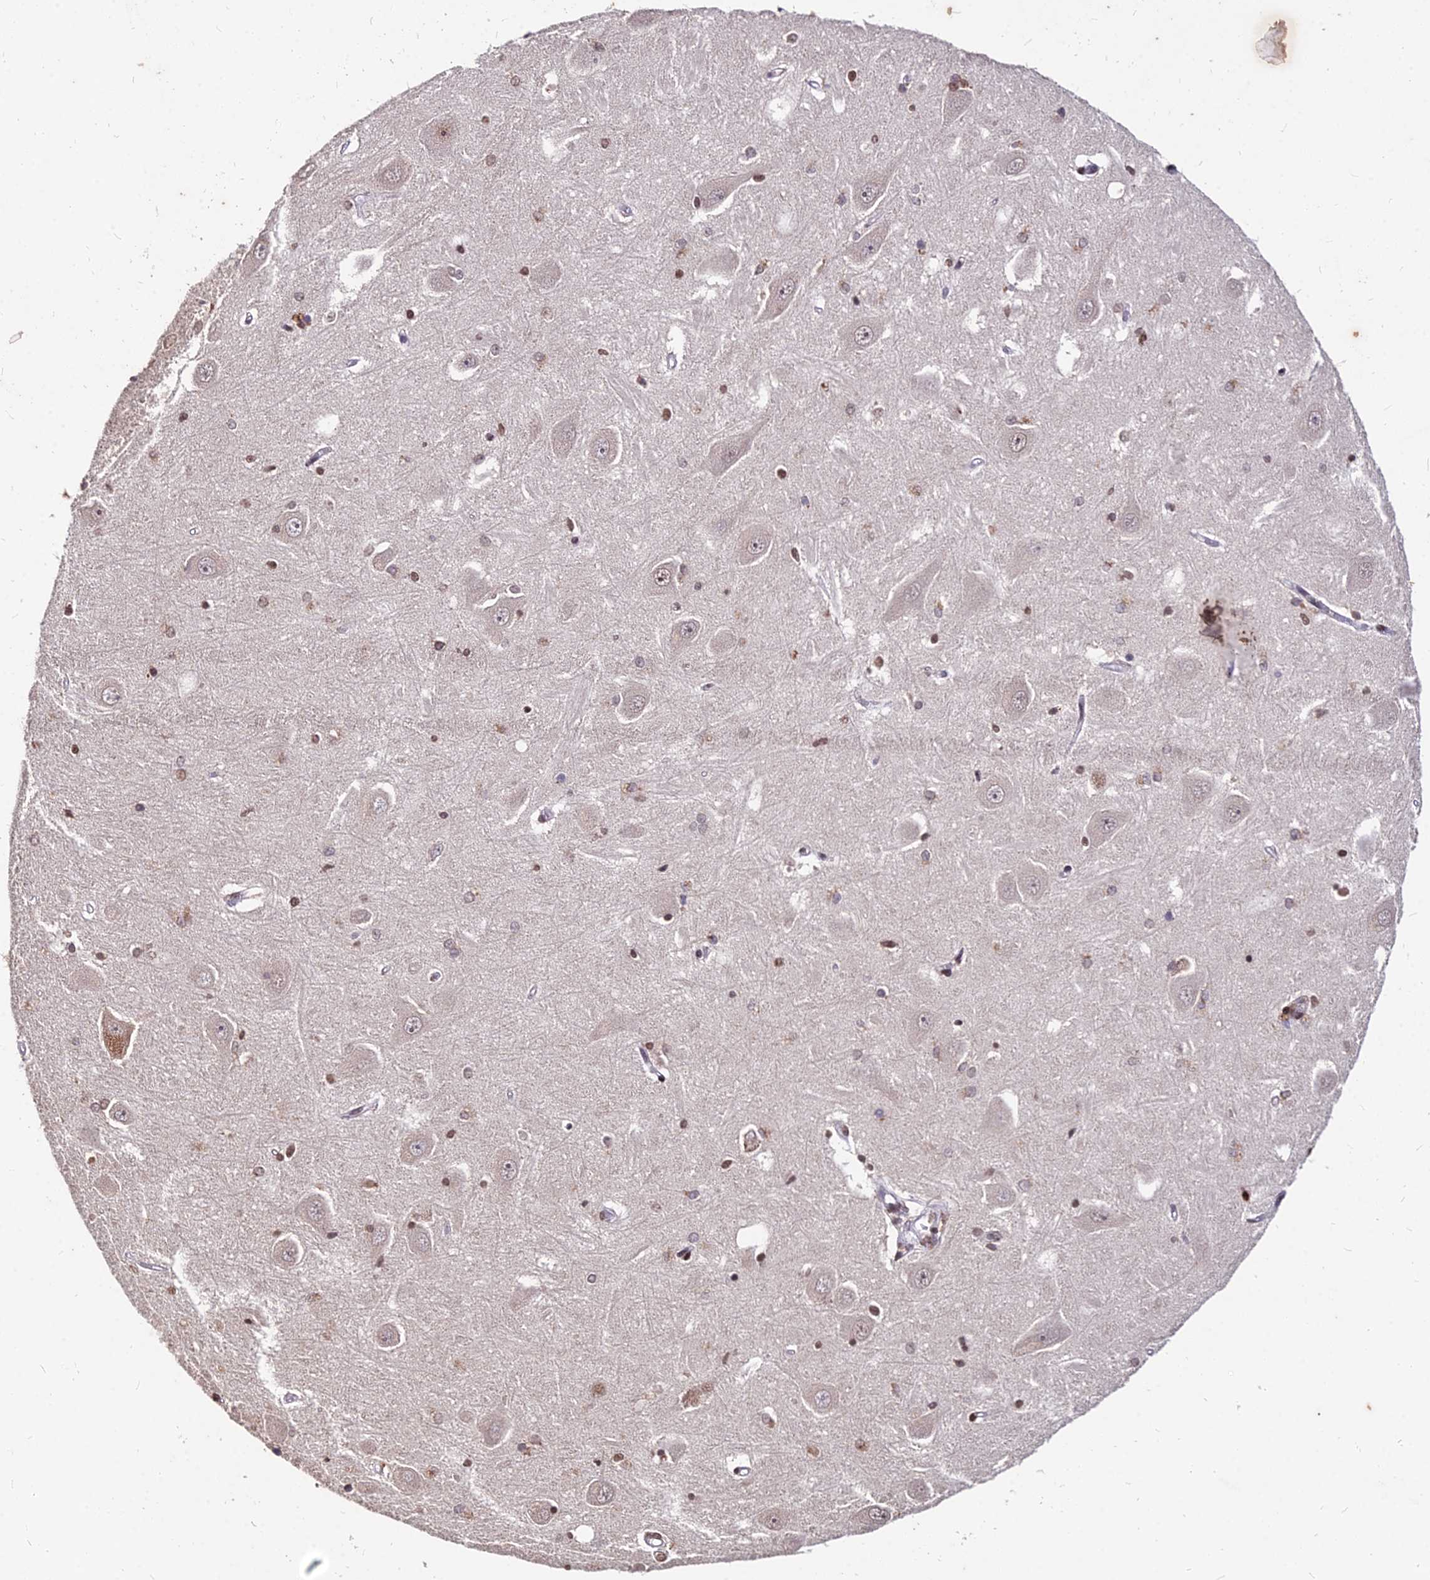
{"staining": {"intensity": "moderate", "quantity": "<25%", "location": "nuclear"}, "tissue": "hippocampus", "cell_type": "Glial cells", "image_type": "normal", "snomed": [{"axis": "morphology", "description": "Normal tissue, NOS"}, {"axis": "topography", "description": "Hippocampus"}], "caption": "This photomicrograph demonstrates IHC staining of unremarkable human hippocampus, with low moderate nuclear expression in approximately <25% of glial cells.", "gene": "ZBED4", "patient": {"sex": "male", "age": 45}}